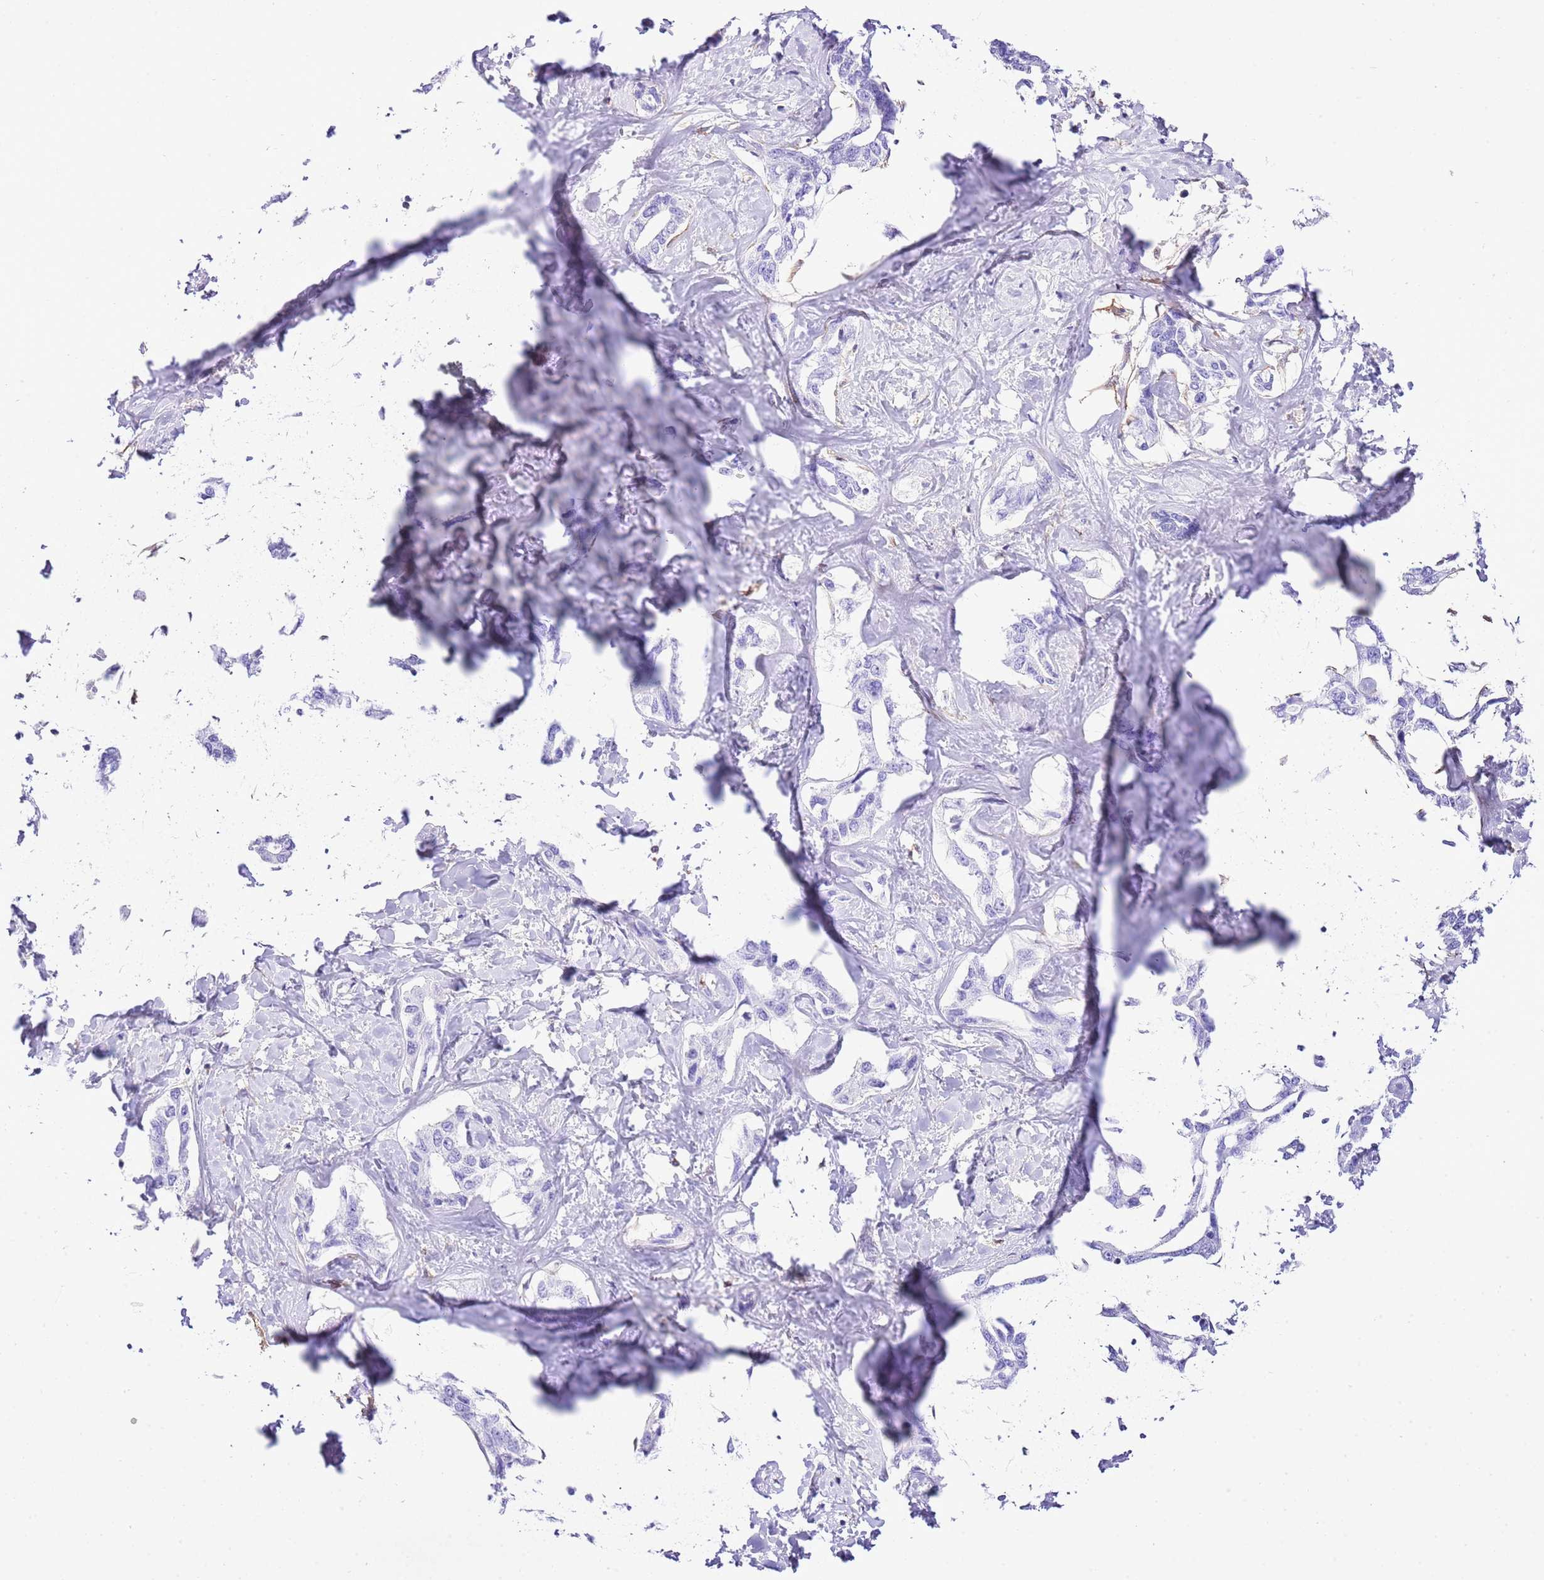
{"staining": {"intensity": "negative", "quantity": "none", "location": "none"}, "tissue": "liver cancer", "cell_type": "Tumor cells", "image_type": "cancer", "snomed": [{"axis": "morphology", "description": "Cholangiocarcinoma"}, {"axis": "topography", "description": "Liver"}], "caption": "An immunohistochemistry histopathology image of liver cholangiocarcinoma is shown. There is no staining in tumor cells of liver cholangiocarcinoma.", "gene": "CNN2", "patient": {"sex": "male", "age": 59}}